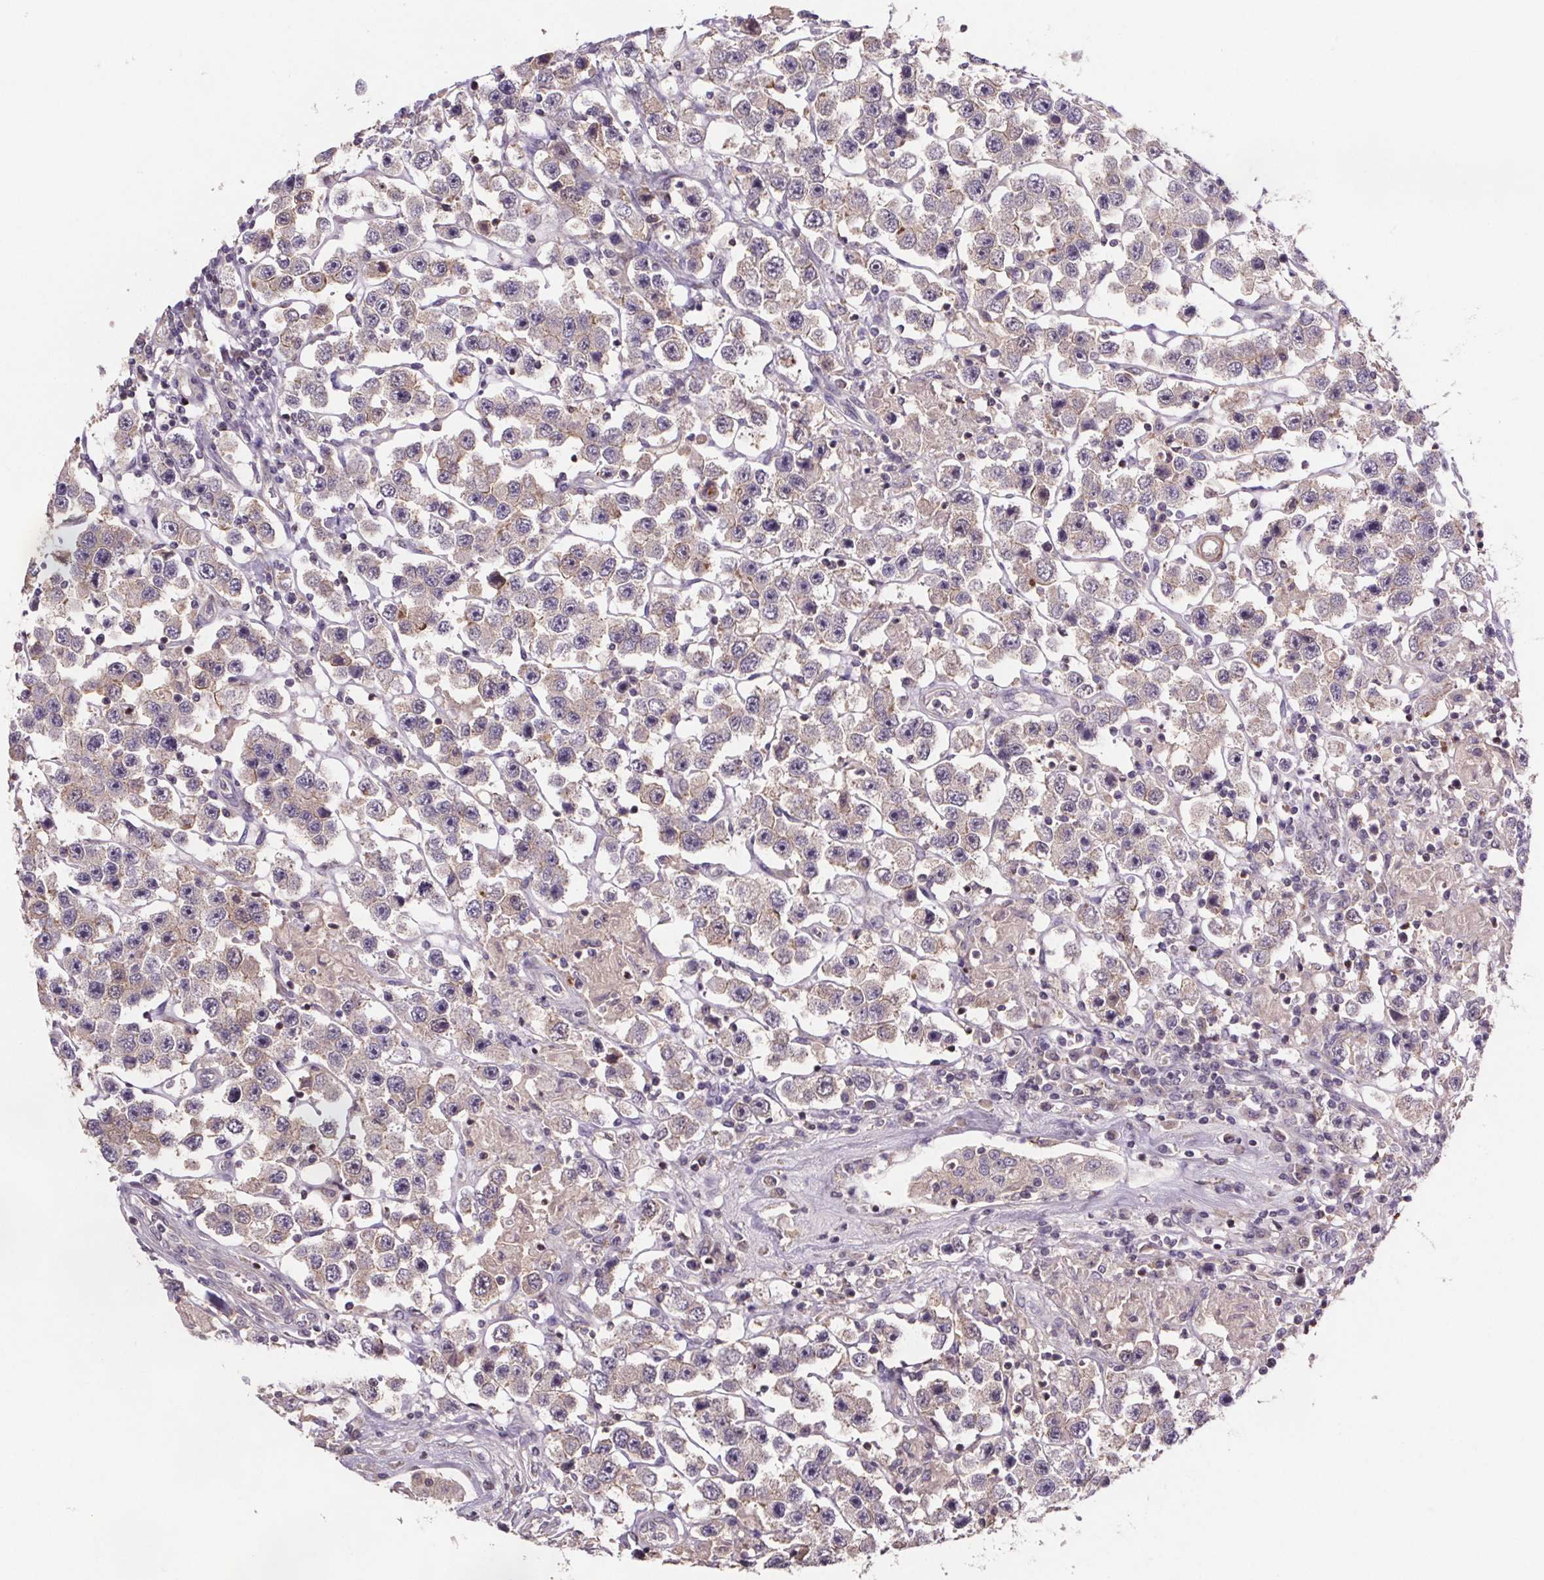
{"staining": {"intensity": "negative", "quantity": "none", "location": "none"}, "tissue": "testis cancer", "cell_type": "Tumor cells", "image_type": "cancer", "snomed": [{"axis": "morphology", "description": "Seminoma, NOS"}, {"axis": "topography", "description": "Testis"}], "caption": "High power microscopy photomicrograph of an IHC histopathology image of testis cancer (seminoma), revealing no significant positivity in tumor cells.", "gene": "CLN3", "patient": {"sex": "male", "age": 45}}